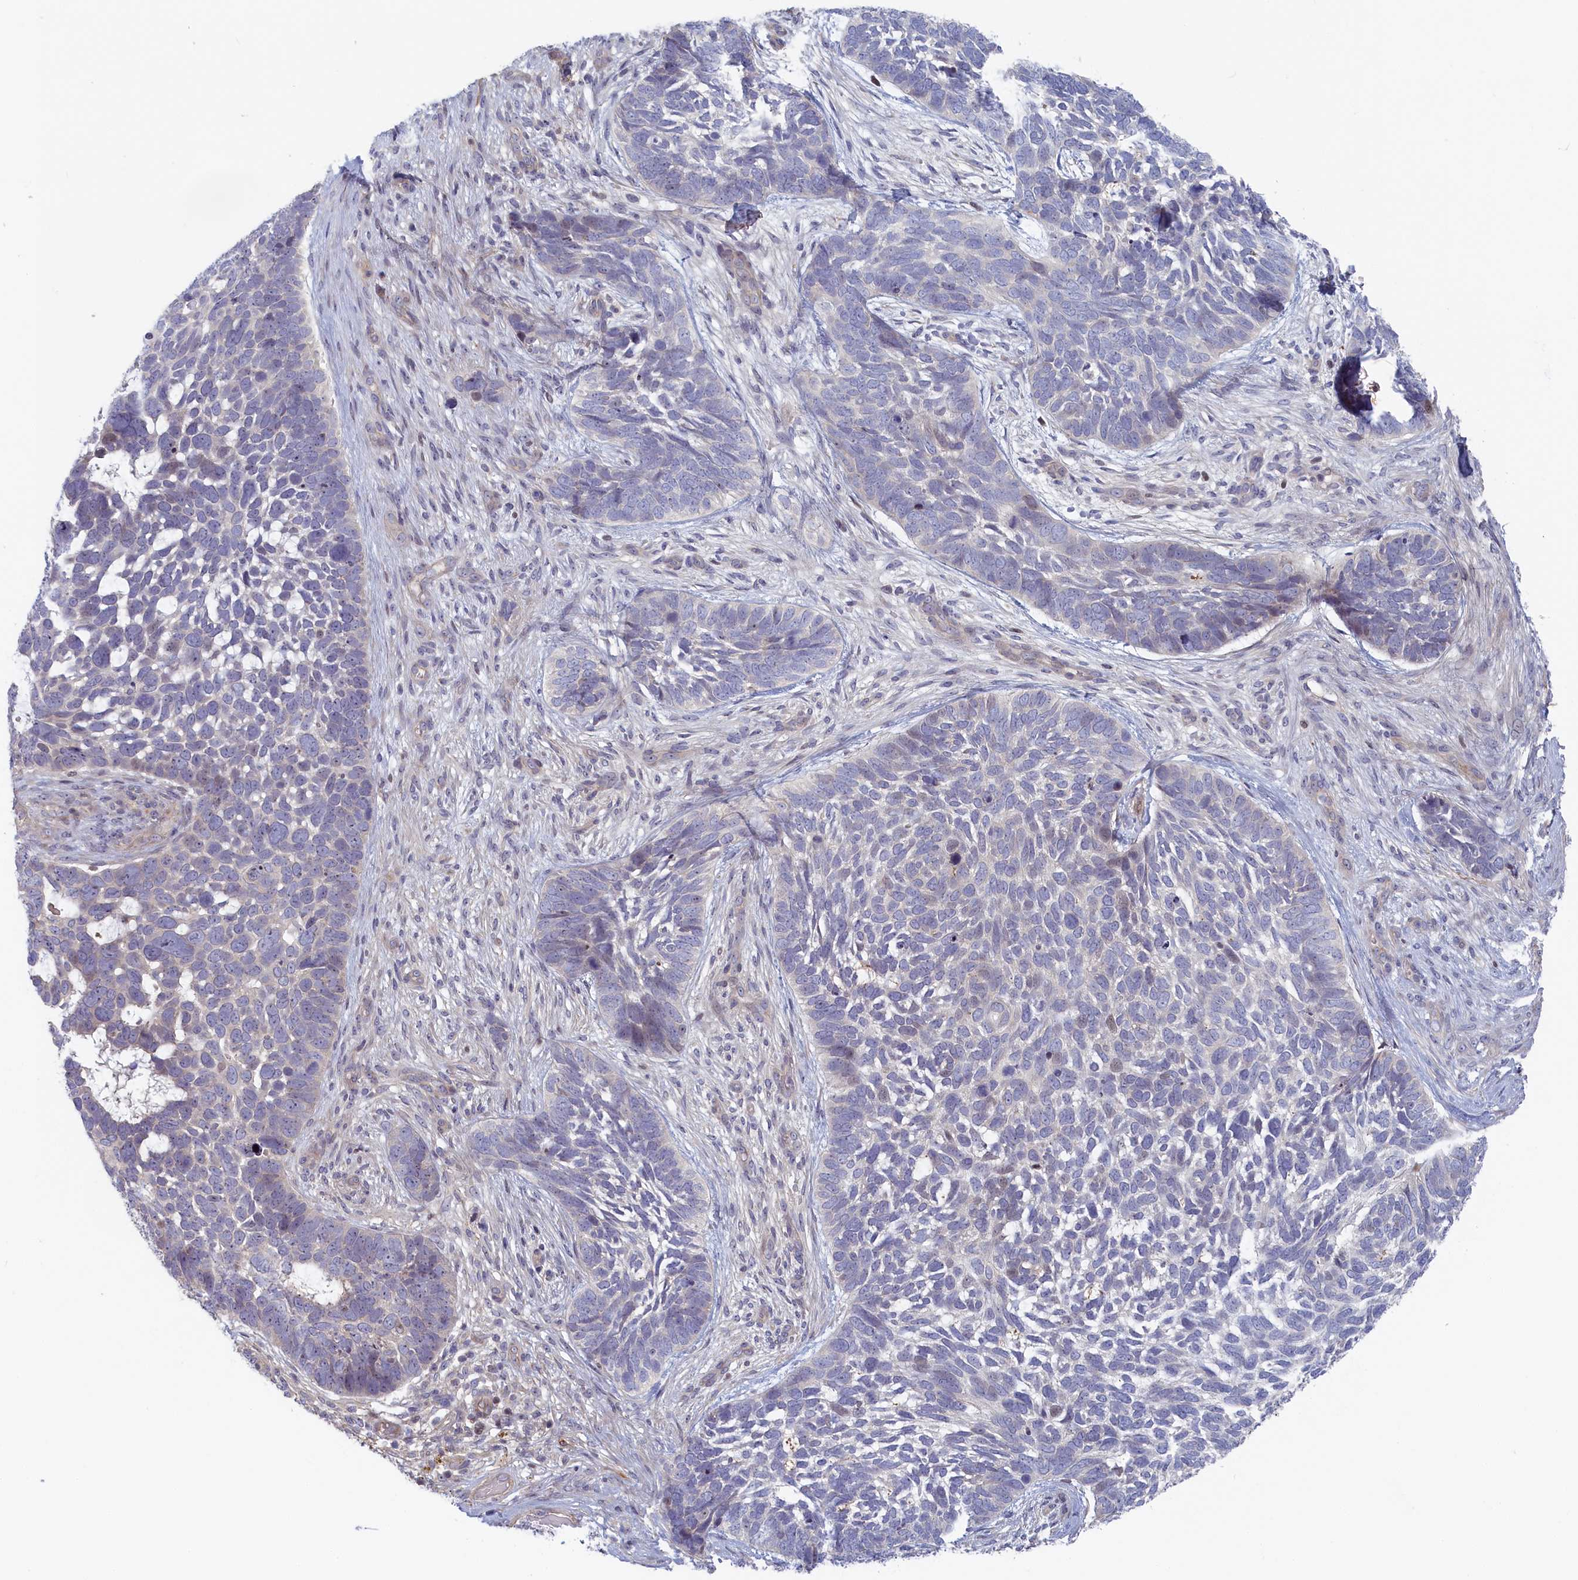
{"staining": {"intensity": "negative", "quantity": "none", "location": "none"}, "tissue": "skin cancer", "cell_type": "Tumor cells", "image_type": "cancer", "snomed": [{"axis": "morphology", "description": "Basal cell carcinoma"}, {"axis": "topography", "description": "Skin"}], "caption": "Immunohistochemistry of human skin cancer demonstrates no staining in tumor cells. The staining was performed using DAB to visualize the protein expression in brown, while the nuclei were stained in blue with hematoxylin (Magnification: 20x).", "gene": "INTS4", "patient": {"sex": "male", "age": 88}}